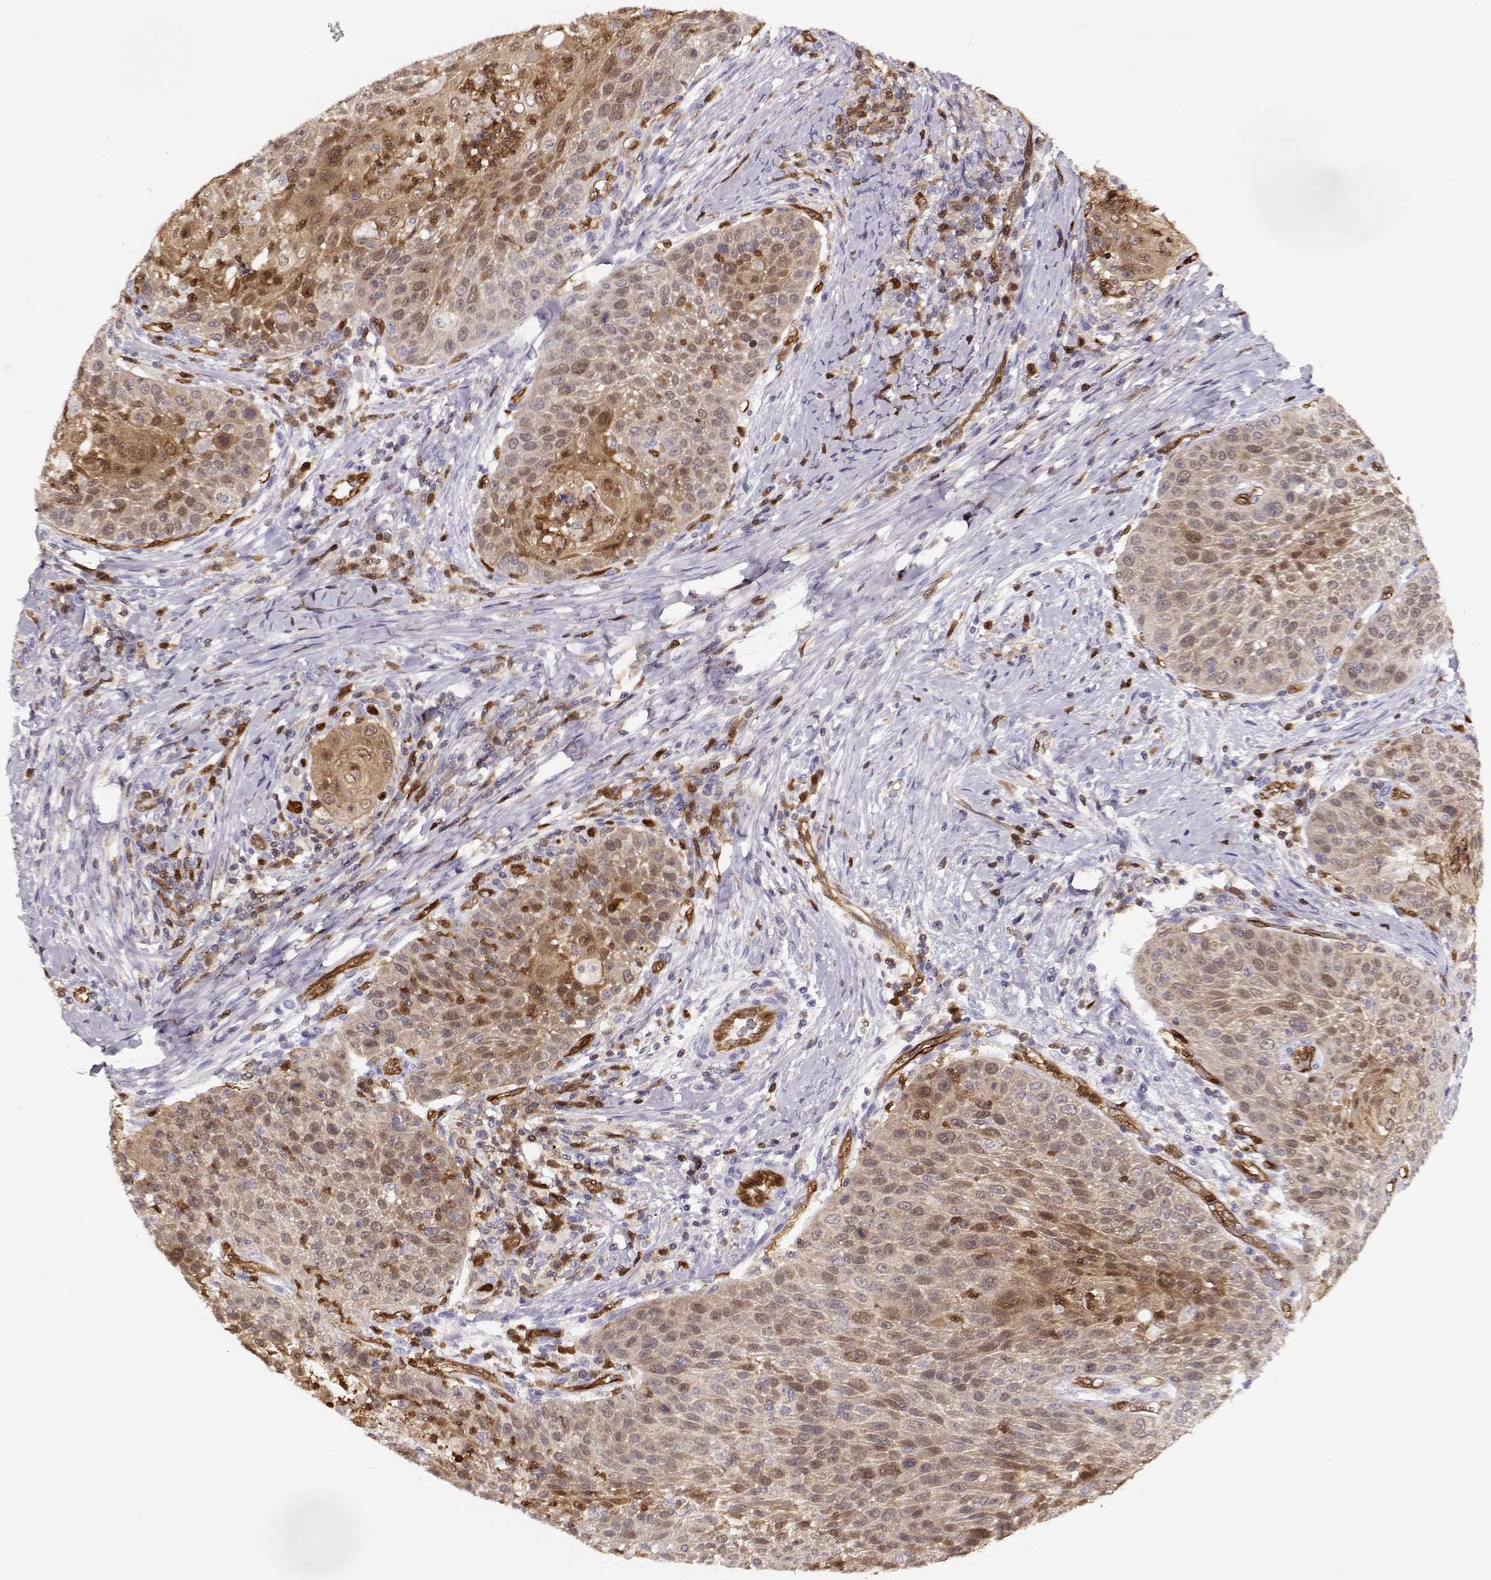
{"staining": {"intensity": "weak", "quantity": ">75%", "location": "cytoplasmic/membranous,nuclear"}, "tissue": "head and neck cancer", "cell_type": "Tumor cells", "image_type": "cancer", "snomed": [{"axis": "morphology", "description": "Squamous cell carcinoma, NOS"}, {"axis": "topography", "description": "Head-Neck"}], "caption": "This image shows immunohistochemistry staining of squamous cell carcinoma (head and neck), with low weak cytoplasmic/membranous and nuclear positivity in approximately >75% of tumor cells.", "gene": "PNP", "patient": {"sex": "male", "age": 69}}